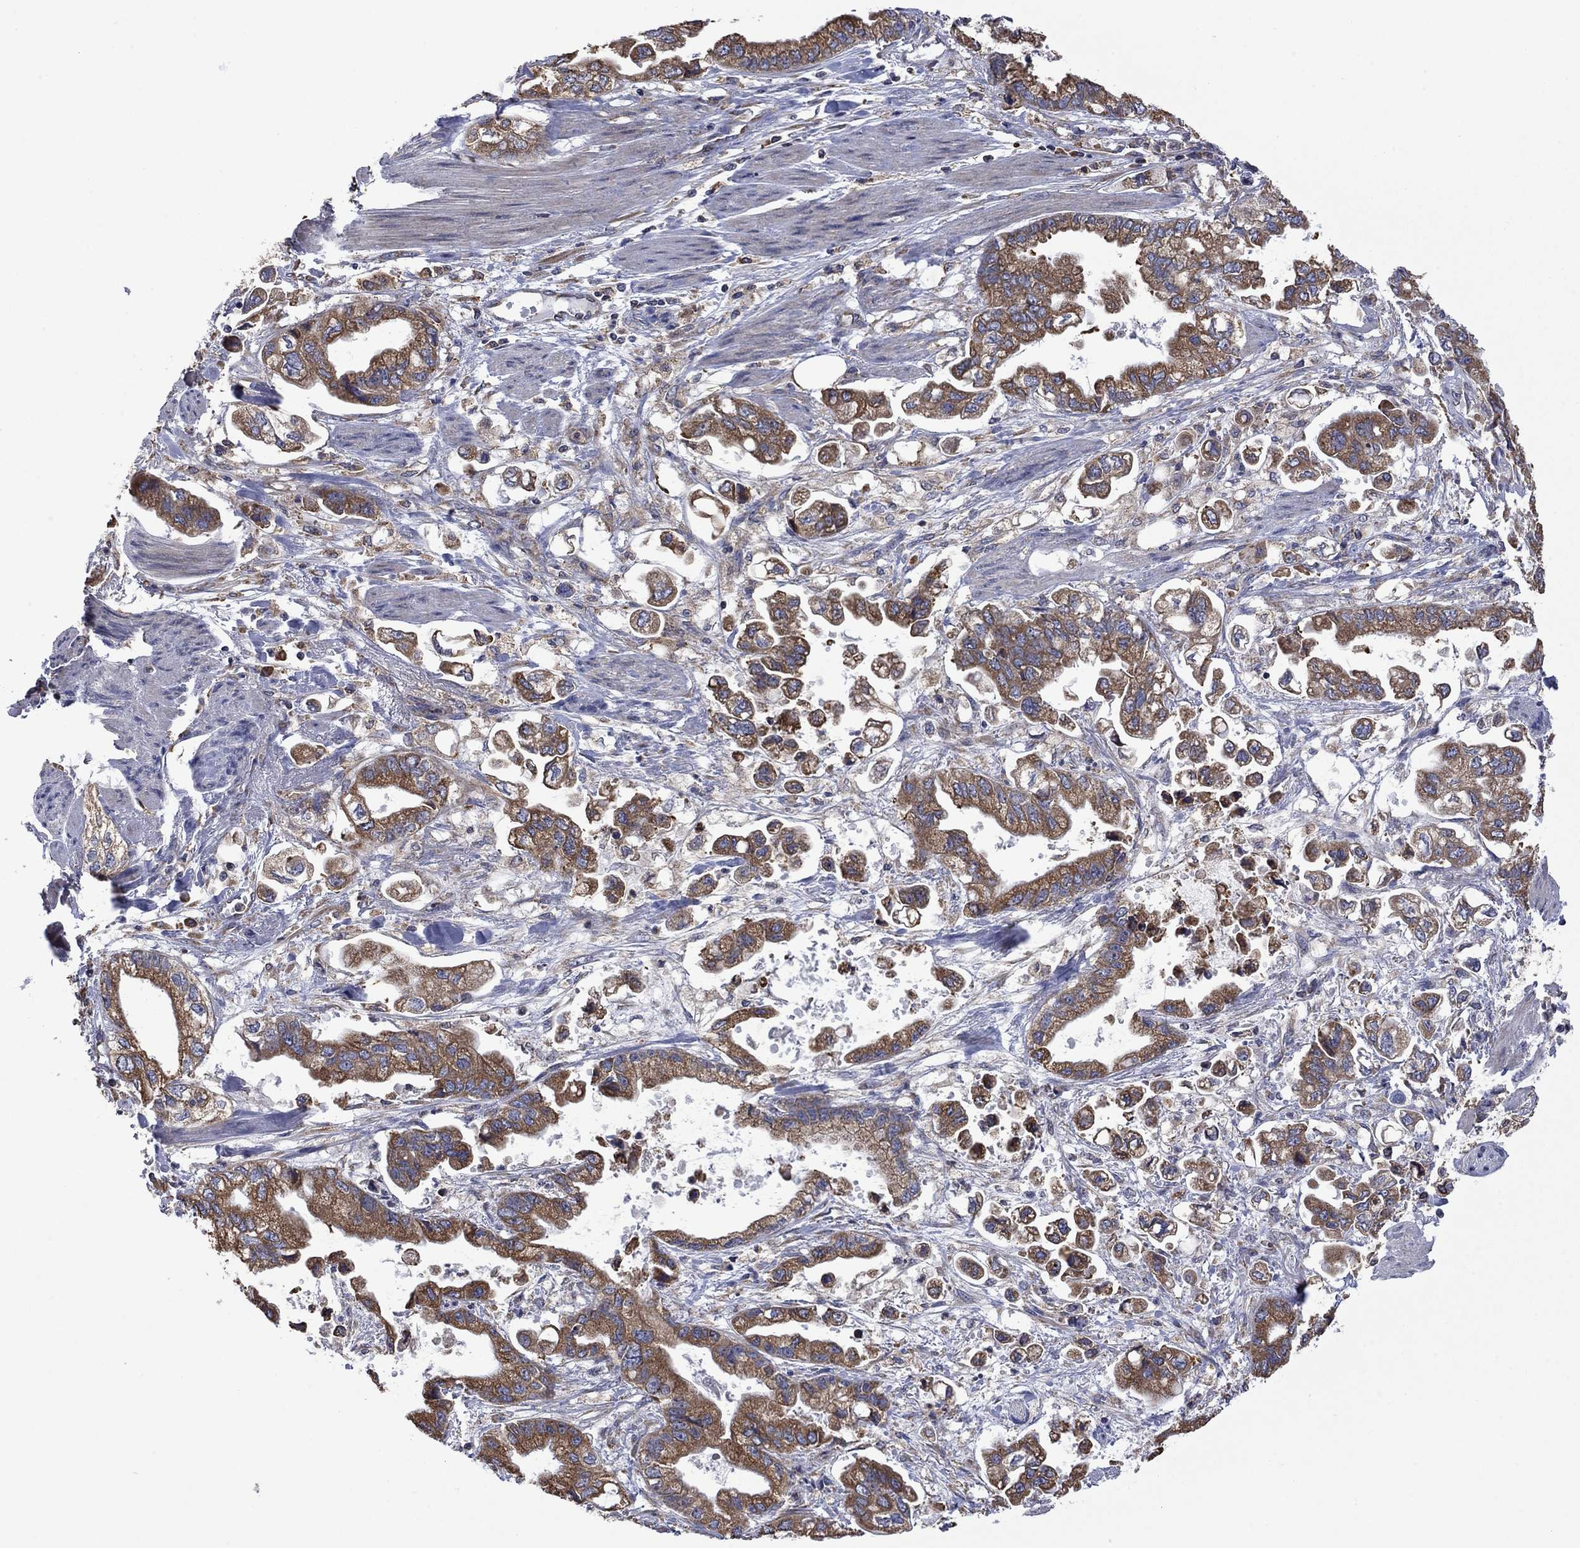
{"staining": {"intensity": "strong", "quantity": "25%-75%", "location": "cytoplasmic/membranous"}, "tissue": "stomach cancer", "cell_type": "Tumor cells", "image_type": "cancer", "snomed": [{"axis": "morphology", "description": "Normal tissue, NOS"}, {"axis": "morphology", "description": "Adenocarcinoma, NOS"}, {"axis": "topography", "description": "Stomach"}], "caption": "Protein analysis of adenocarcinoma (stomach) tissue shows strong cytoplasmic/membranous staining in approximately 25%-75% of tumor cells.", "gene": "FURIN", "patient": {"sex": "male", "age": 62}}